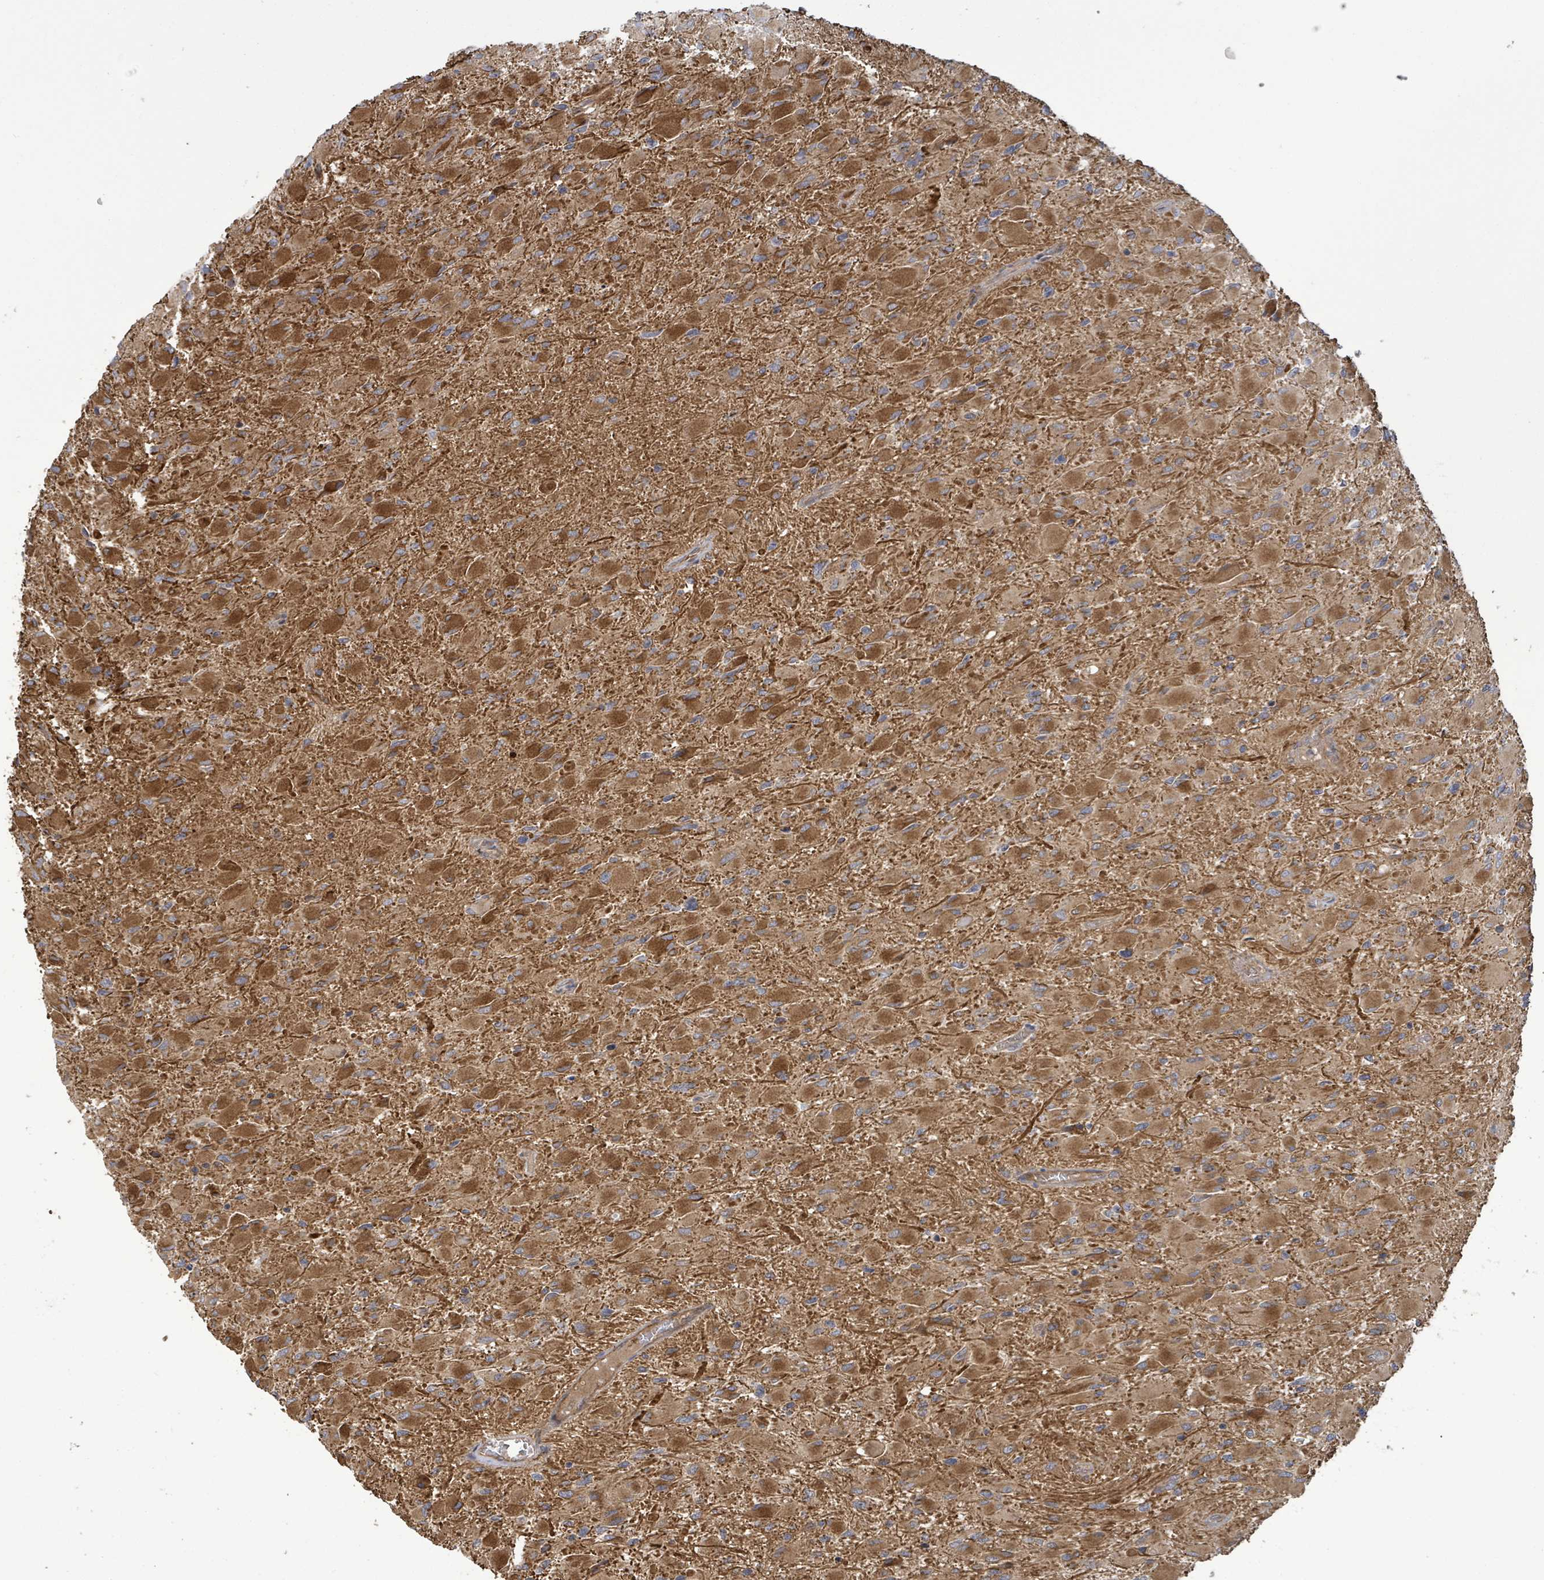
{"staining": {"intensity": "moderate", "quantity": "25%-75%", "location": "cytoplasmic/membranous"}, "tissue": "glioma", "cell_type": "Tumor cells", "image_type": "cancer", "snomed": [{"axis": "morphology", "description": "Glioma, malignant, High grade"}, {"axis": "topography", "description": "Cerebral cortex"}], "caption": "Brown immunohistochemical staining in glioma shows moderate cytoplasmic/membranous staining in about 25%-75% of tumor cells.", "gene": "MAP3K6", "patient": {"sex": "female", "age": 36}}